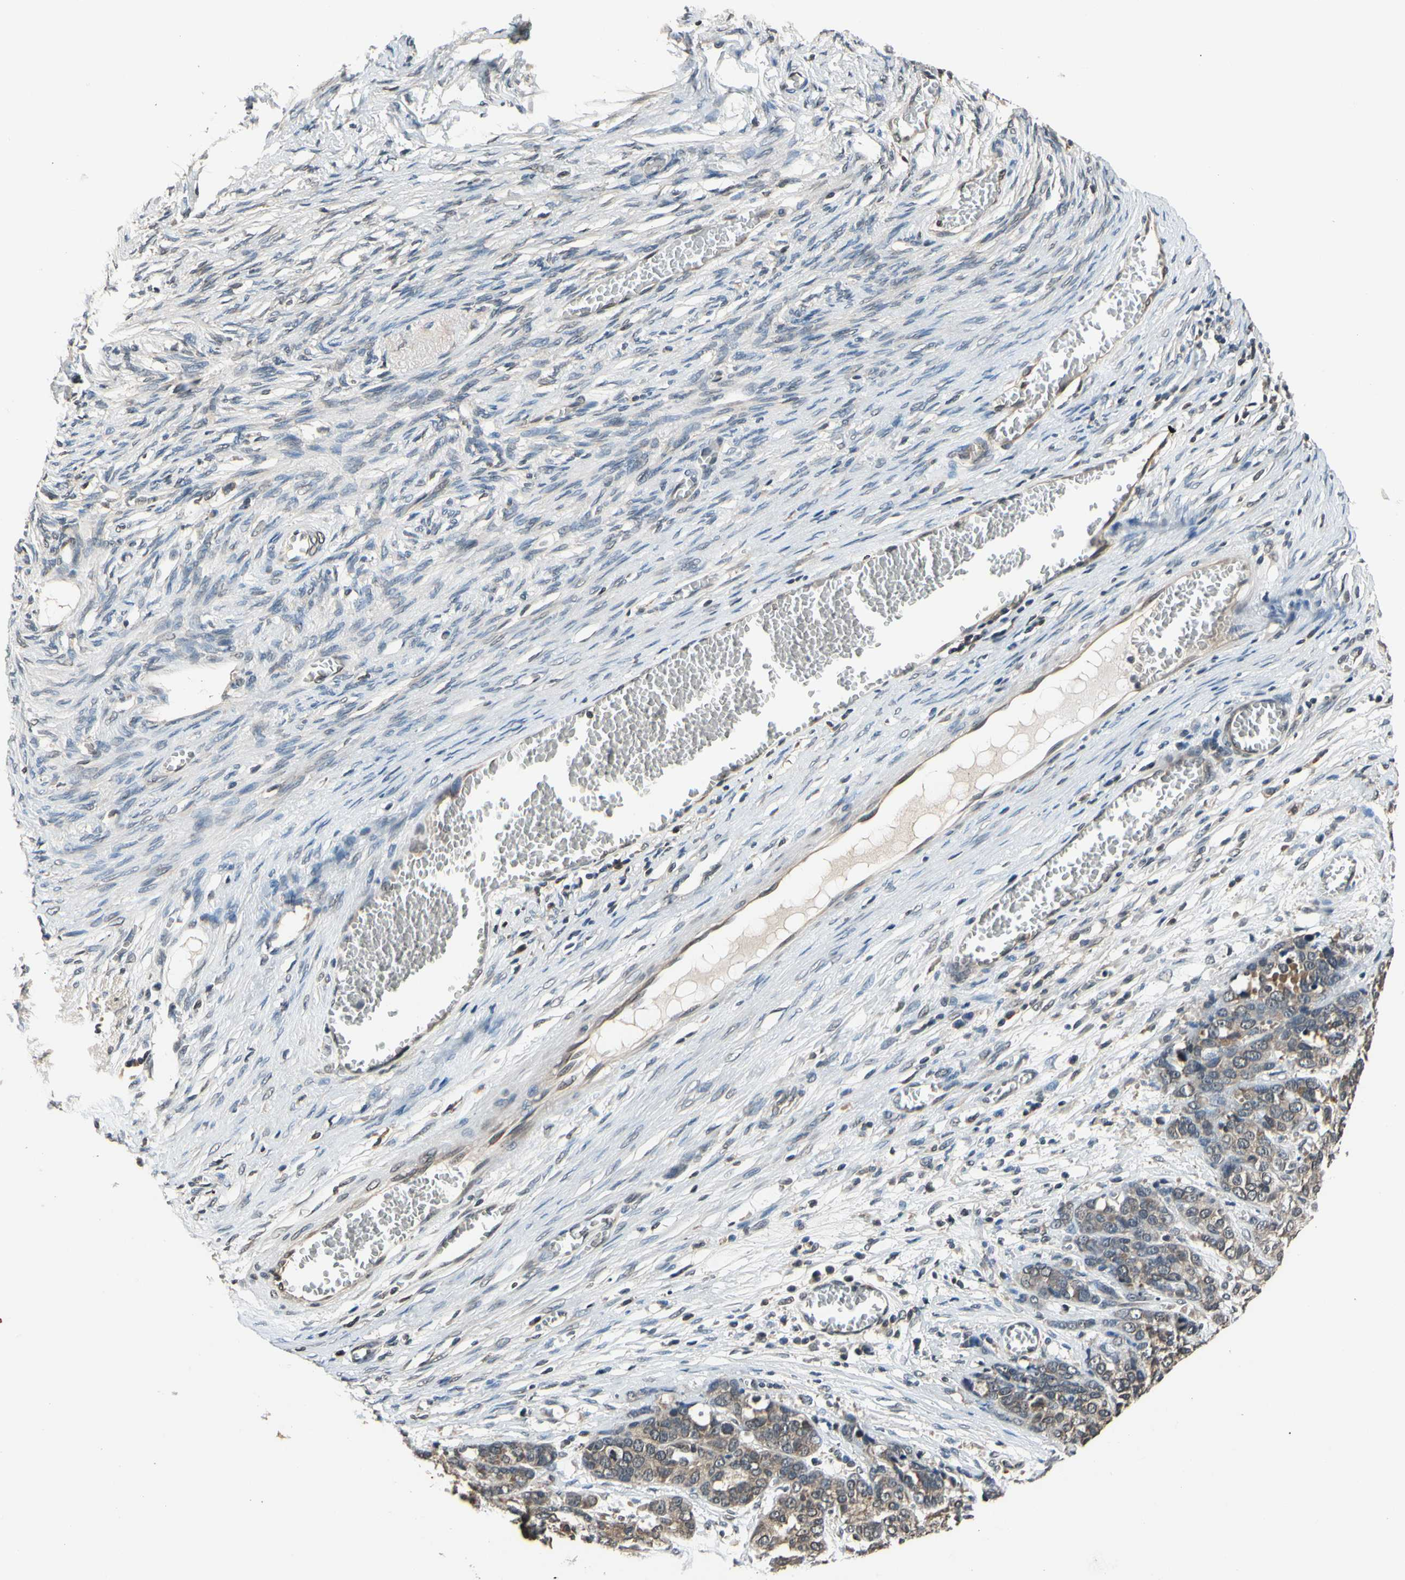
{"staining": {"intensity": "moderate", "quantity": ">75%", "location": "cytoplasmic/membranous"}, "tissue": "ovarian cancer", "cell_type": "Tumor cells", "image_type": "cancer", "snomed": [{"axis": "morphology", "description": "Cystadenocarcinoma, serous, NOS"}, {"axis": "topography", "description": "Ovary"}], "caption": "Serous cystadenocarcinoma (ovarian) was stained to show a protein in brown. There is medium levels of moderate cytoplasmic/membranous expression in approximately >75% of tumor cells.", "gene": "GCLC", "patient": {"sex": "female", "age": 44}}